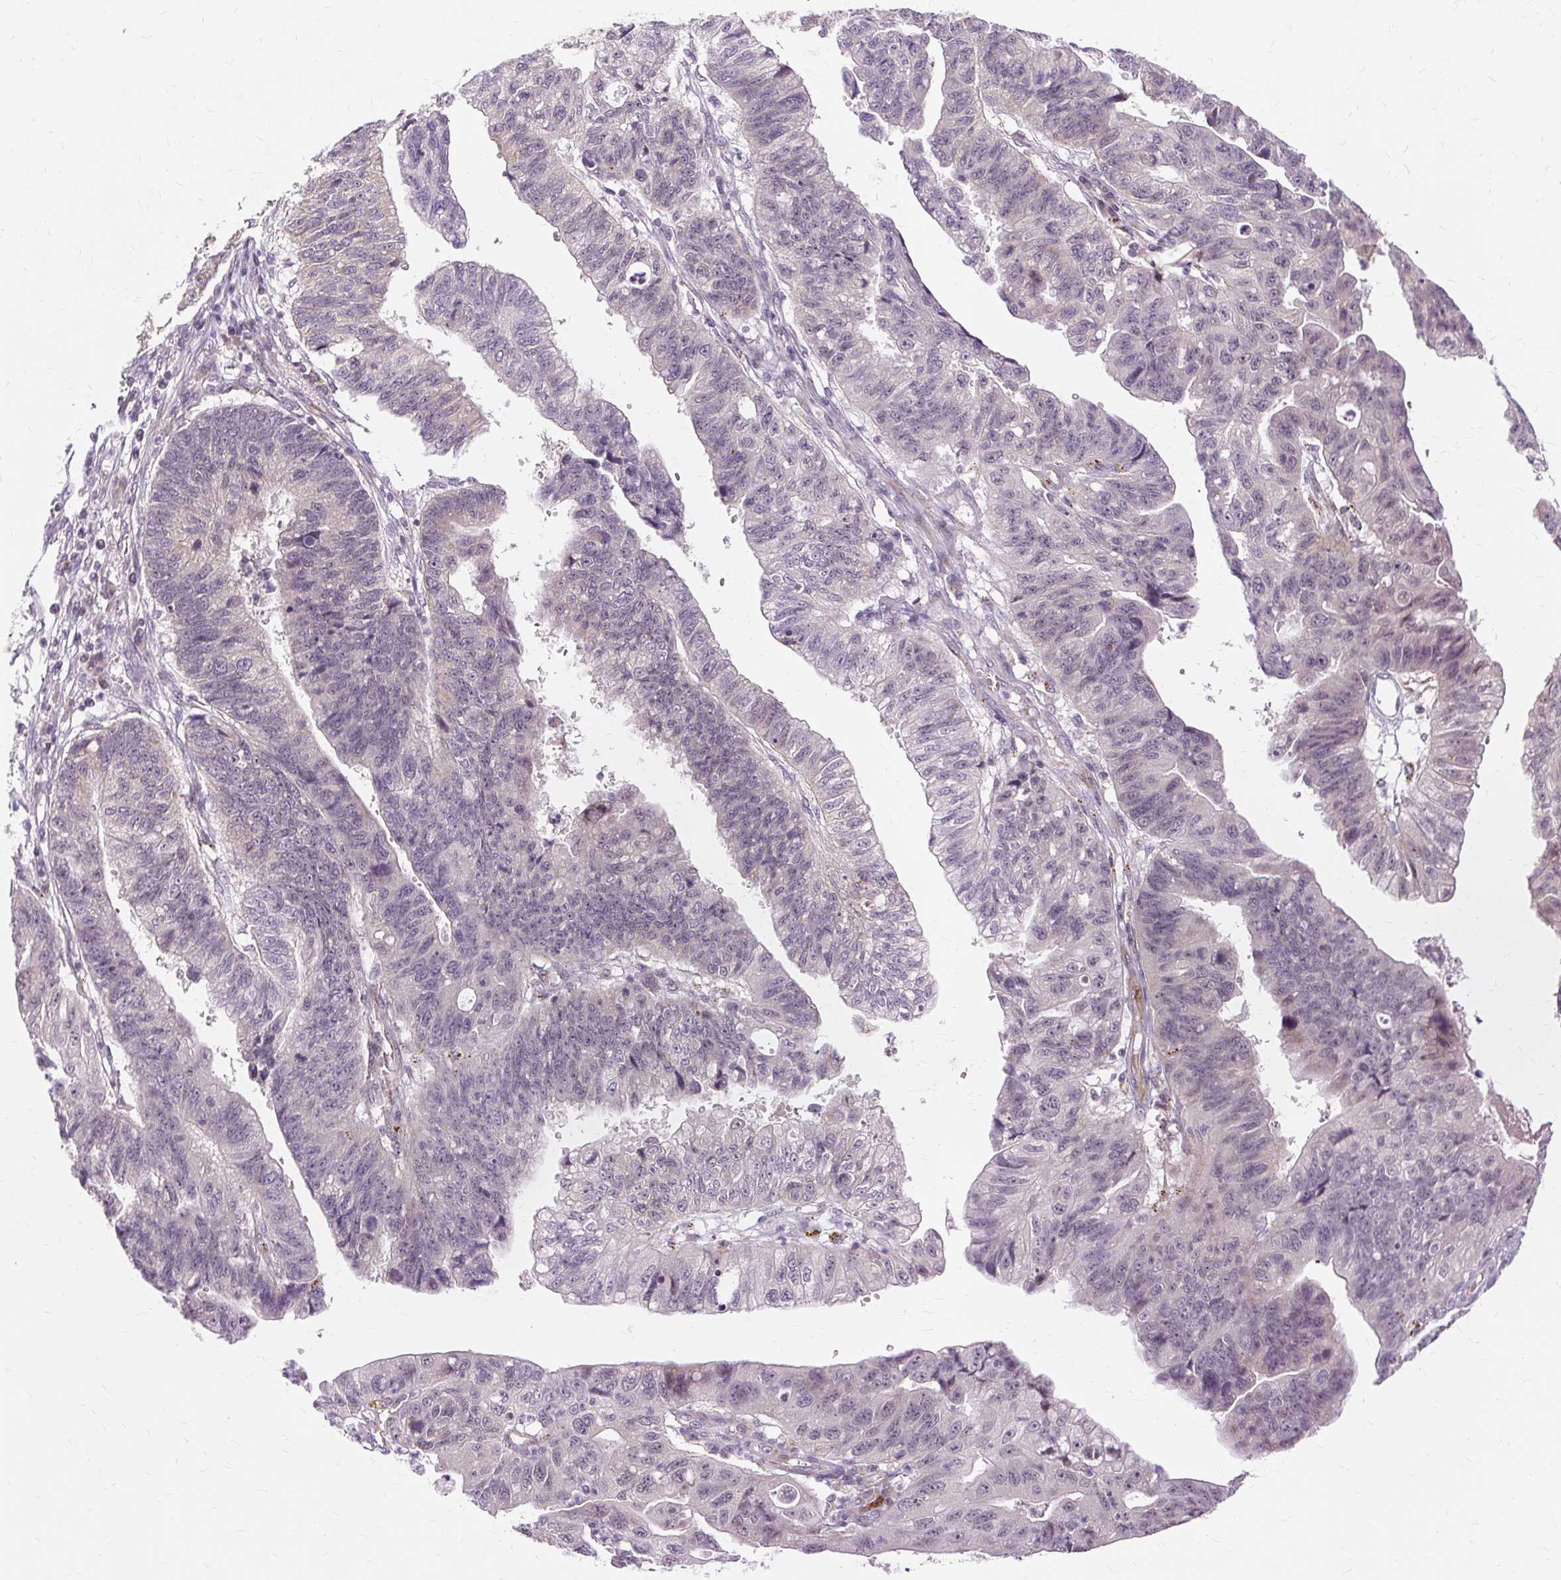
{"staining": {"intensity": "negative", "quantity": "none", "location": "none"}, "tissue": "stomach cancer", "cell_type": "Tumor cells", "image_type": "cancer", "snomed": [{"axis": "morphology", "description": "Adenocarcinoma, NOS"}, {"axis": "topography", "description": "Stomach"}], "caption": "Histopathology image shows no significant protein staining in tumor cells of adenocarcinoma (stomach). (Immunohistochemistry, brightfield microscopy, high magnification).", "gene": "MMACHC", "patient": {"sex": "male", "age": 59}}